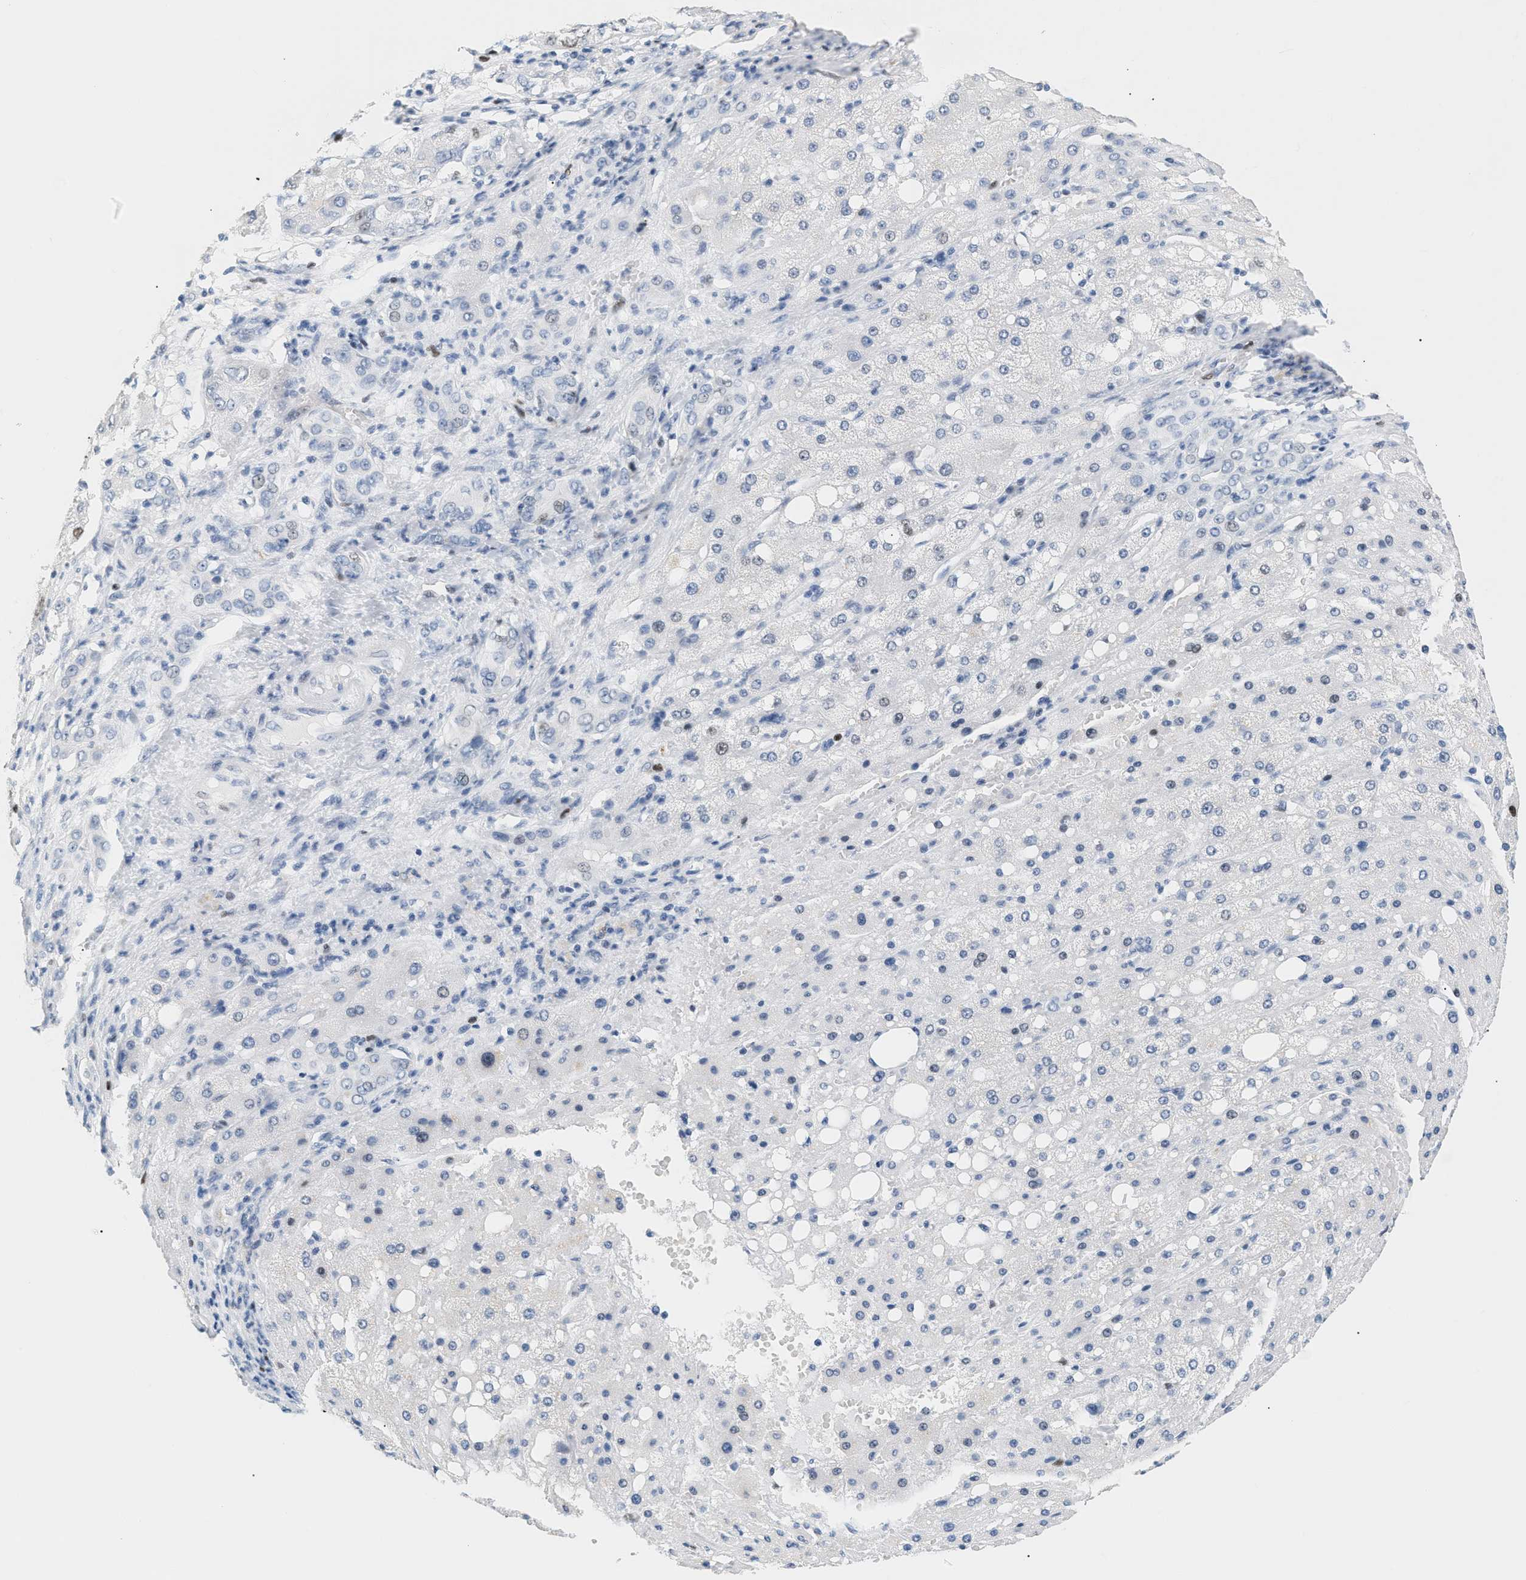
{"staining": {"intensity": "weak", "quantity": "<25%", "location": "nuclear"}, "tissue": "liver cancer", "cell_type": "Tumor cells", "image_type": "cancer", "snomed": [{"axis": "morphology", "description": "Carcinoma, Hepatocellular, NOS"}, {"axis": "topography", "description": "Liver"}], "caption": "Photomicrograph shows no protein positivity in tumor cells of liver cancer tissue. (DAB (3,3'-diaminobenzidine) IHC with hematoxylin counter stain).", "gene": "MCM7", "patient": {"sex": "male", "age": 80}}